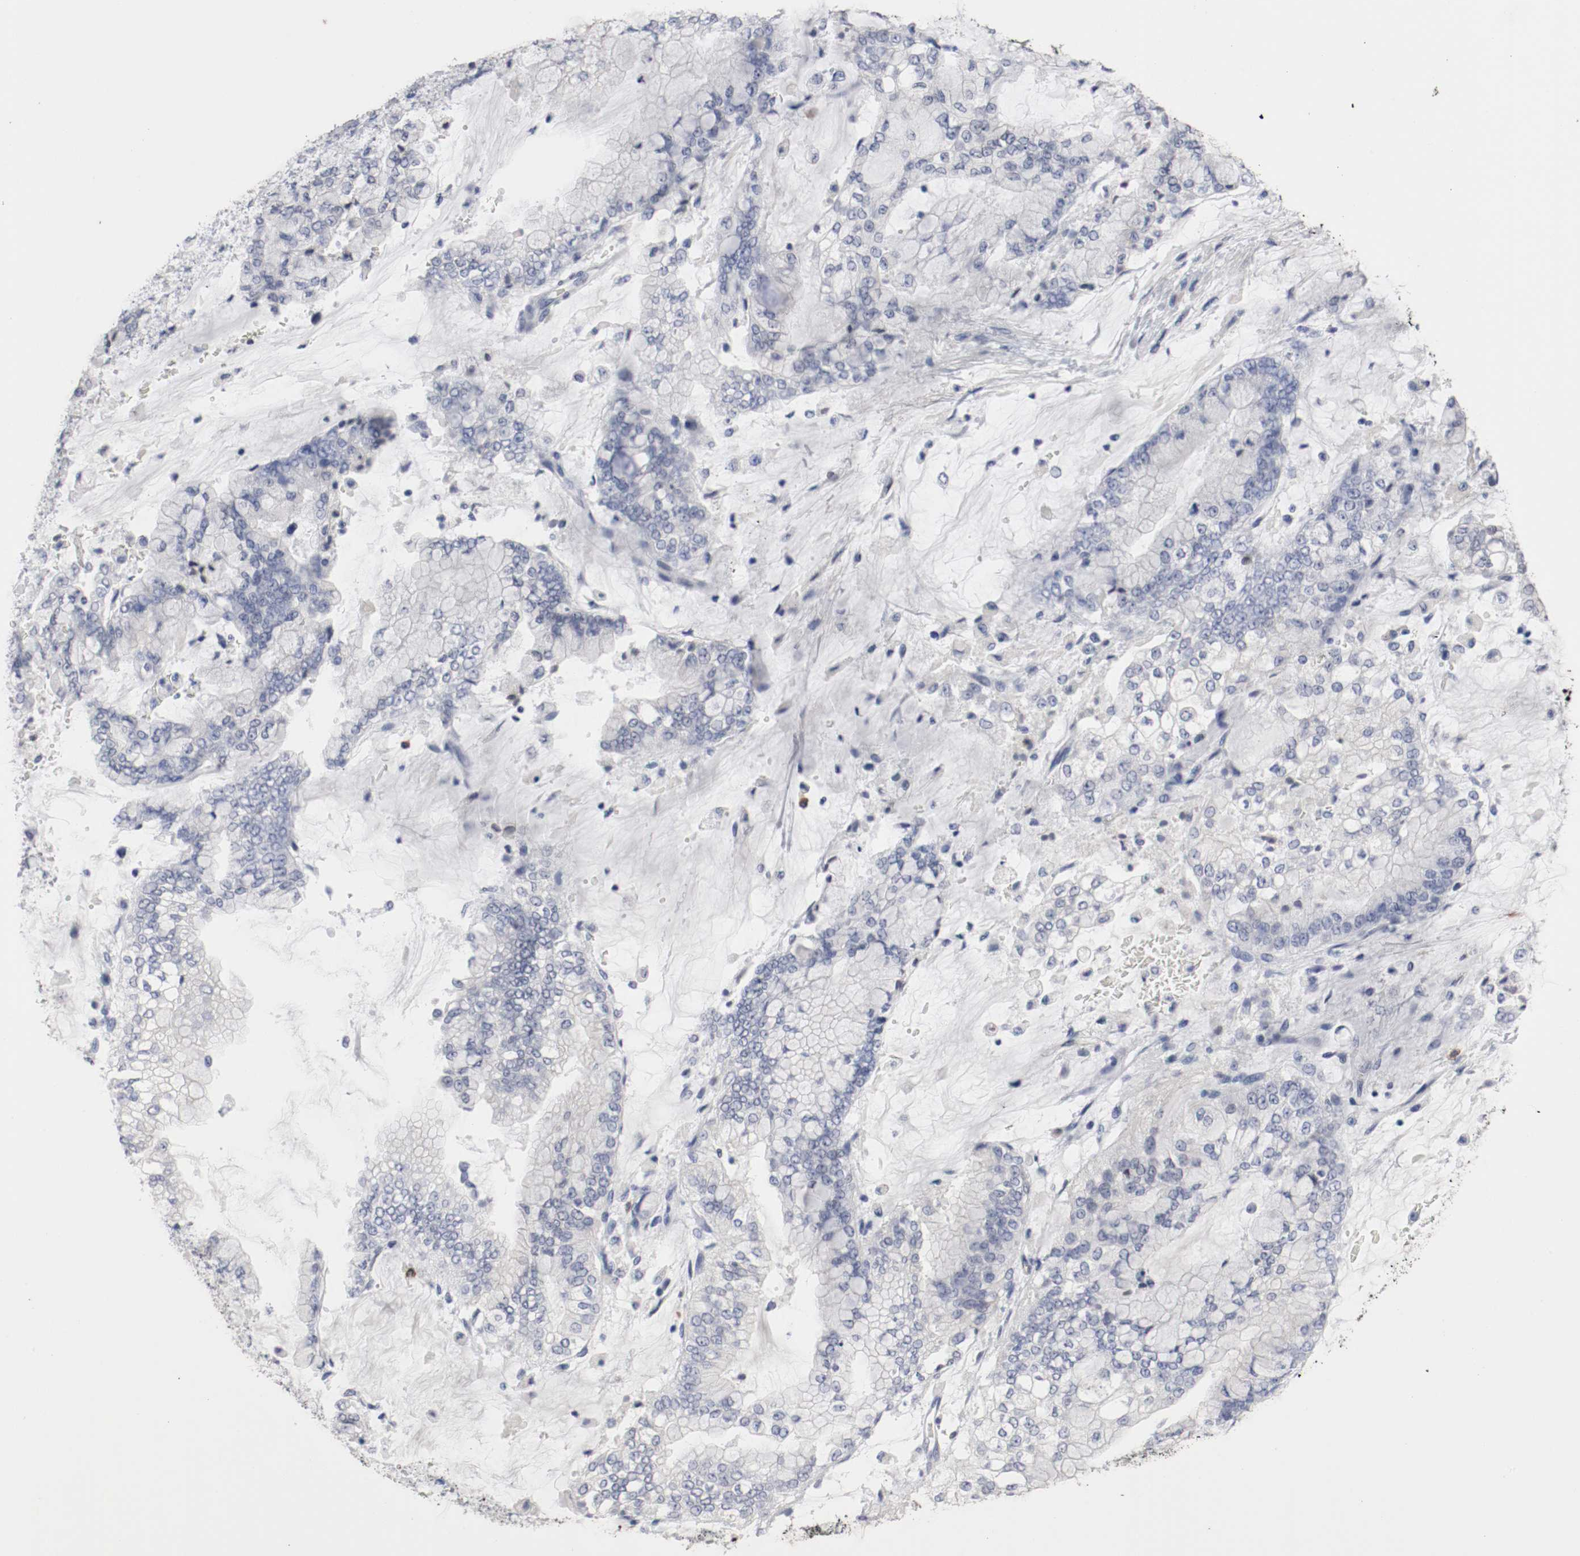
{"staining": {"intensity": "negative", "quantity": "none", "location": "none"}, "tissue": "stomach cancer", "cell_type": "Tumor cells", "image_type": "cancer", "snomed": [{"axis": "morphology", "description": "Normal tissue, NOS"}, {"axis": "morphology", "description": "Adenocarcinoma, NOS"}, {"axis": "topography", "description": "Stomach, upper"}, {"axis": "topography", "description": "Stomach"}], "caption": "Stomach cancer (adenocarcinoma) was stained to show a protein in brown. There is no significant expression in tumor cells.", "gene": "KIT", "patient": {"sex": "male", "age": 76}}